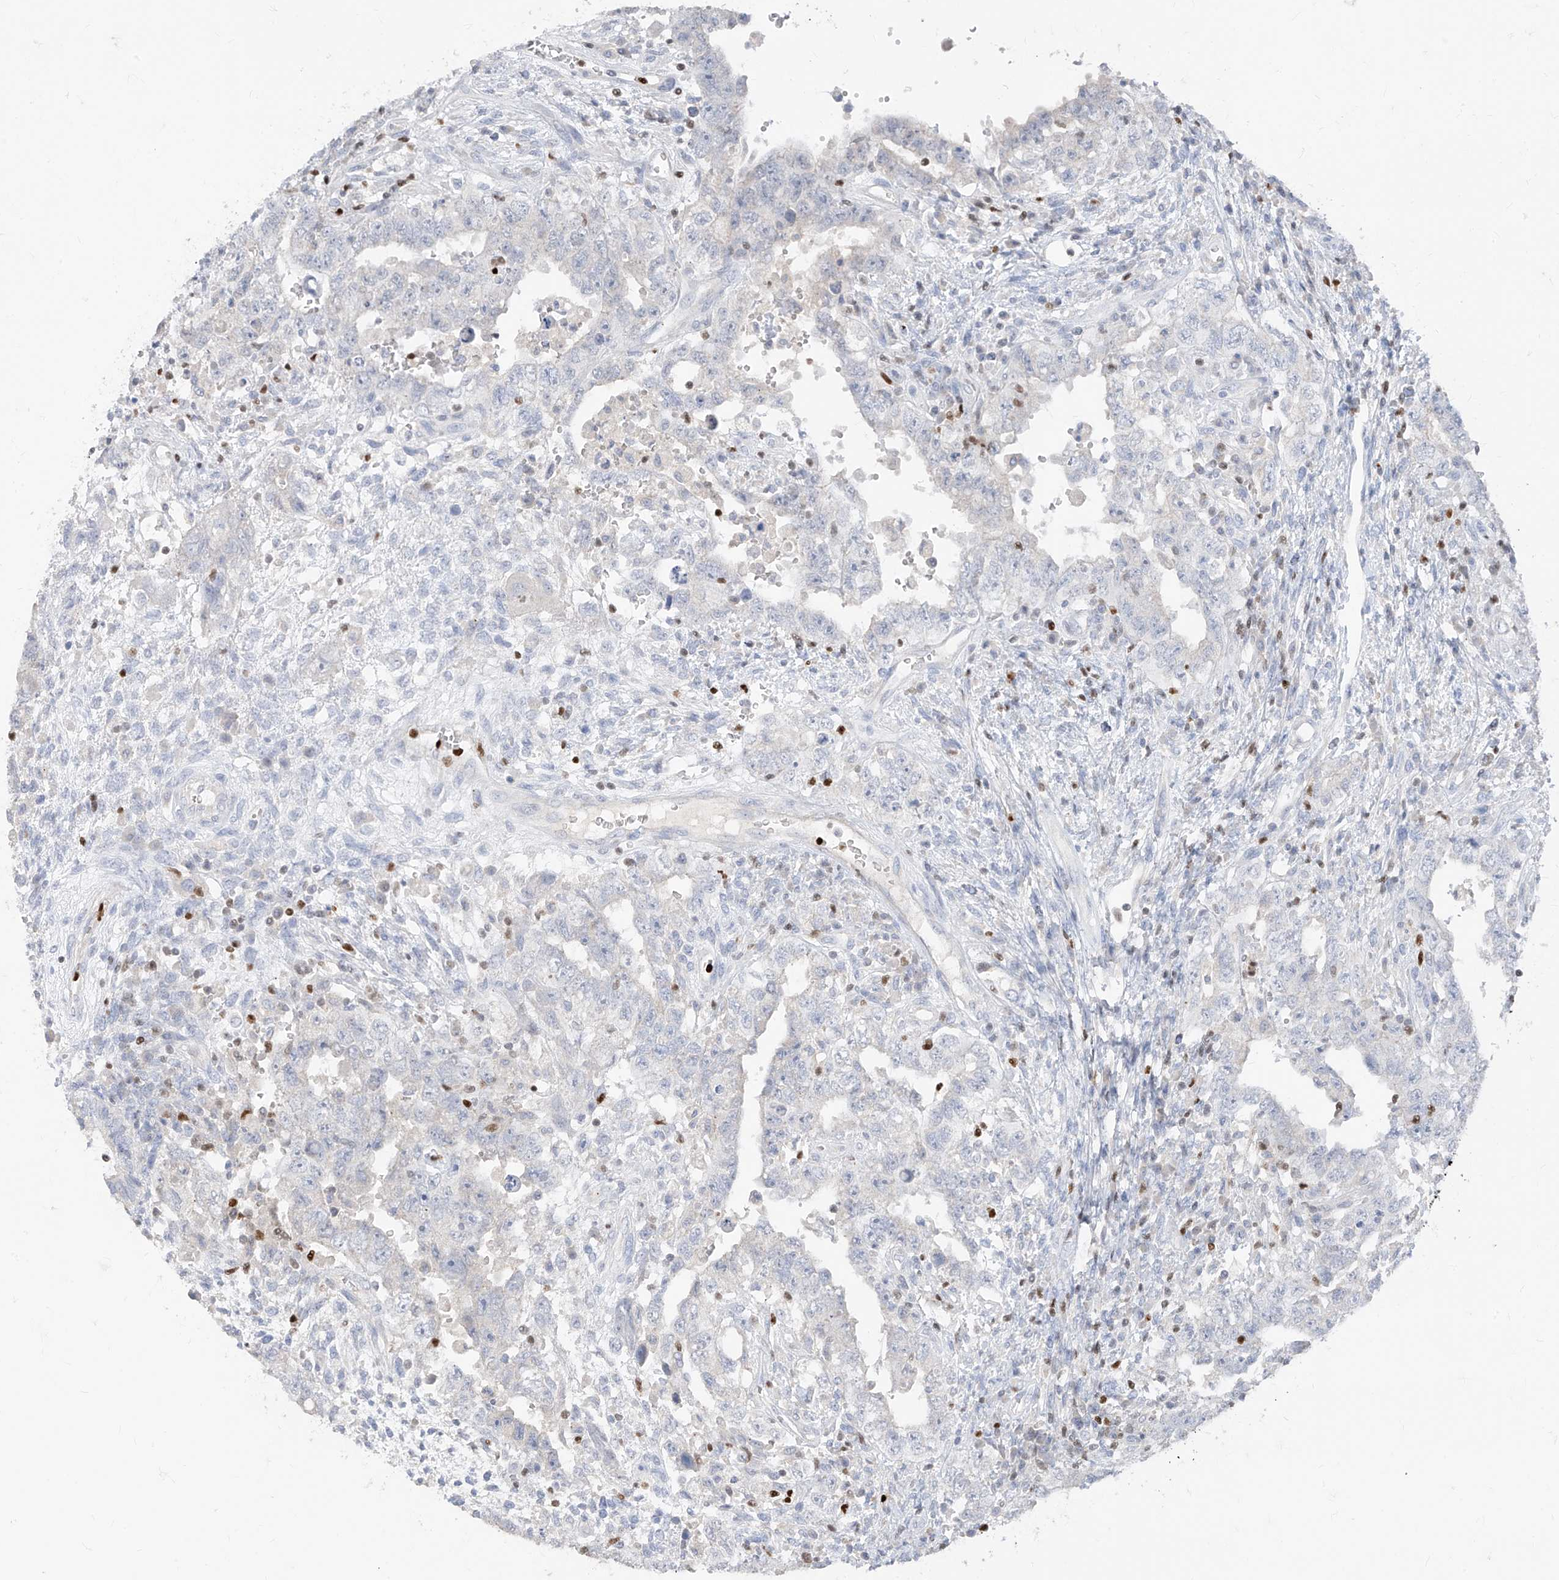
{"staining": {"intensity": "negative", "quantity": "none", "location": "none"}, "tissue": "testis cancer", "cell_type": "Tumor cells", "image_type": "cancer", "snomed": [{"axis": "morphology", "description": "Carcinoma, Embryonal, NOS"}, {"axis": "topography", "description": "Testis"}], "caption": "IHC image of neoplastic tissue: testis cancer (embryonal carcinoma) stained with DAB reveals no significant protein expression in tumor cells.", "gene": "TBX21", "patient": {"sex": "male", "age": 26}}